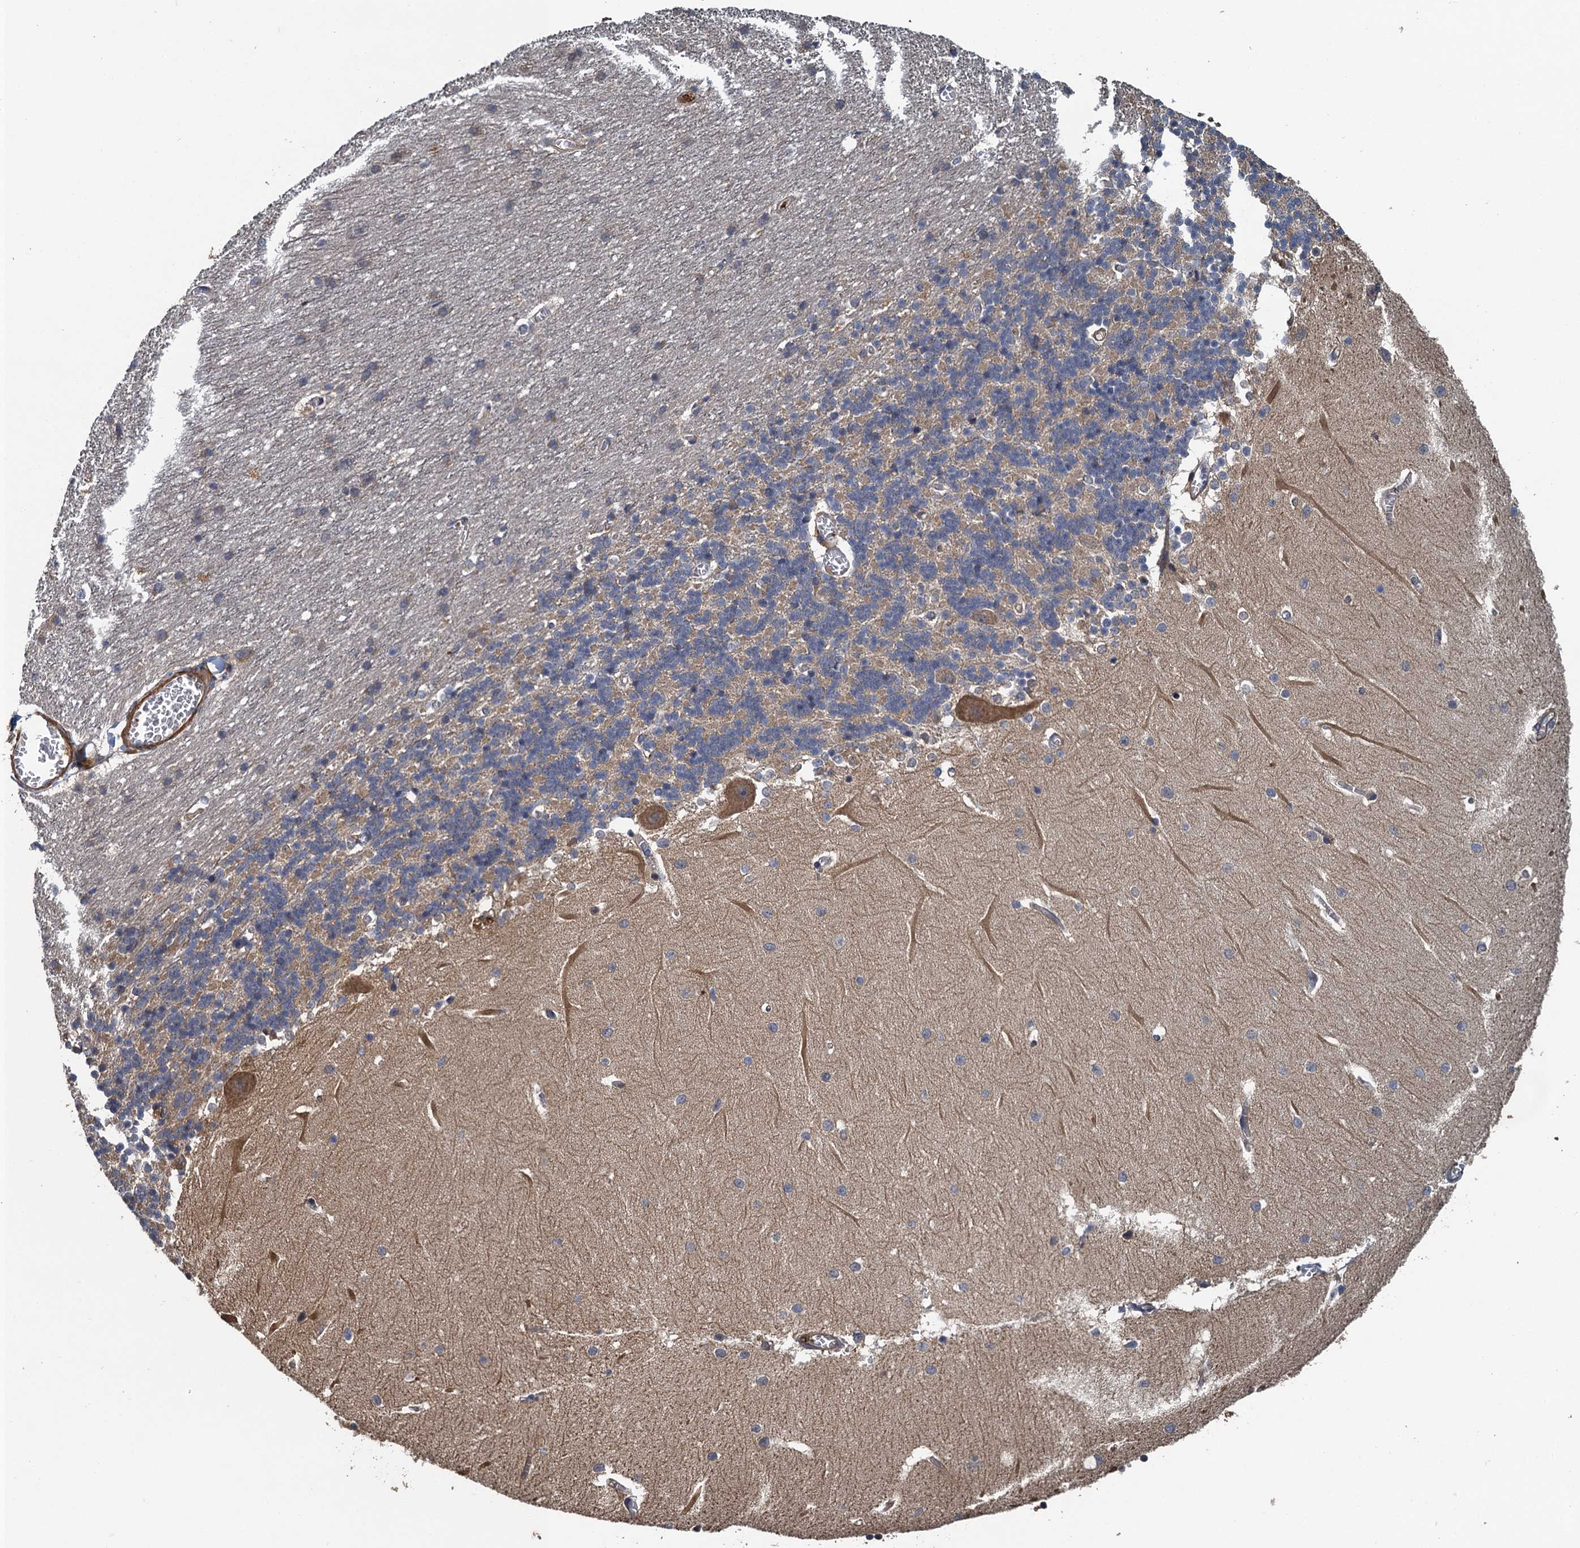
{"staining": {"intensity": "moderate", "quantity": "<25%", "location": "cytoplasmic/membranous"}, "tissue": "cerebellum", "cell_type": "Cells in granular layer", "image_type": "normal", "snomed": [{"axis": "morphology", "description": "Normal tissue, NOS"}, {"axis": "topography", "description": "Cerebellum"}], "caption": "IHC (DAB) staining of benign cerebellum shows moderate cytoplasmic/membranous protein positivity in approximately <25% of cells in granular layer.", "gene": "MEAK7", "patient": {"sex": "male", "age": 37}}